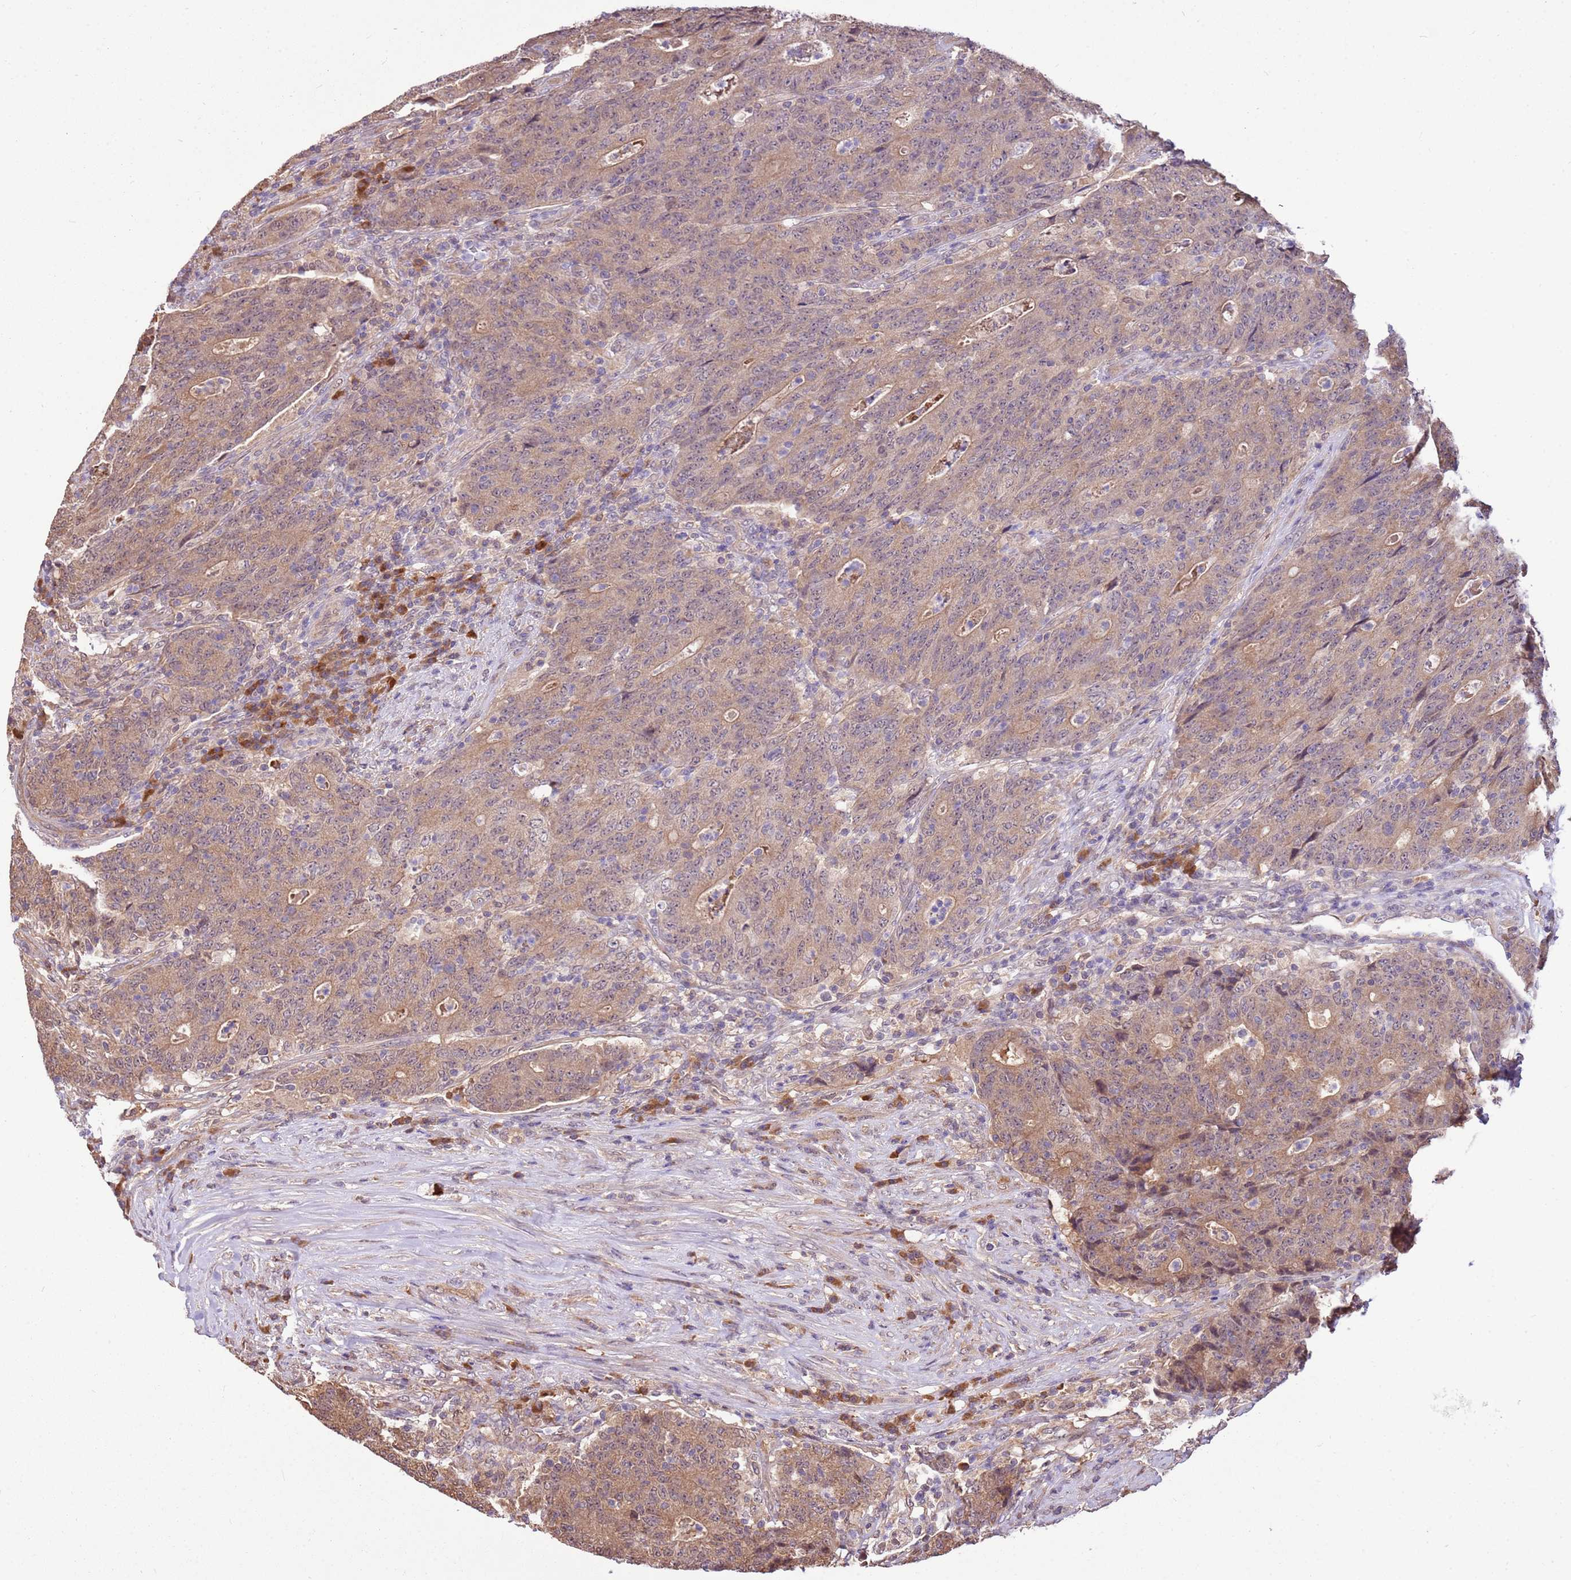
{"staining": {"intensity": "weak", "quantity": ">75%", "location": "cytoplasmic/membranous"}, "tissue": "colorectal cancer", "cell_type": "Tumor cells", "image_type": "cancer", "snomed": [{"axis": "morphology", "description": "Adenocarcinoma, NOS"}, {"axis": "topography", "description": "Colon"}], "caption": "IHC (DAB) staining of human adenocarcinoma (colorectal) demonstrates weak cytoplasmic/membranous protein expression in approximately >75% of tumor cells.", "gene": "BBS5", "patient": {"sex": "female", "age": 75}}